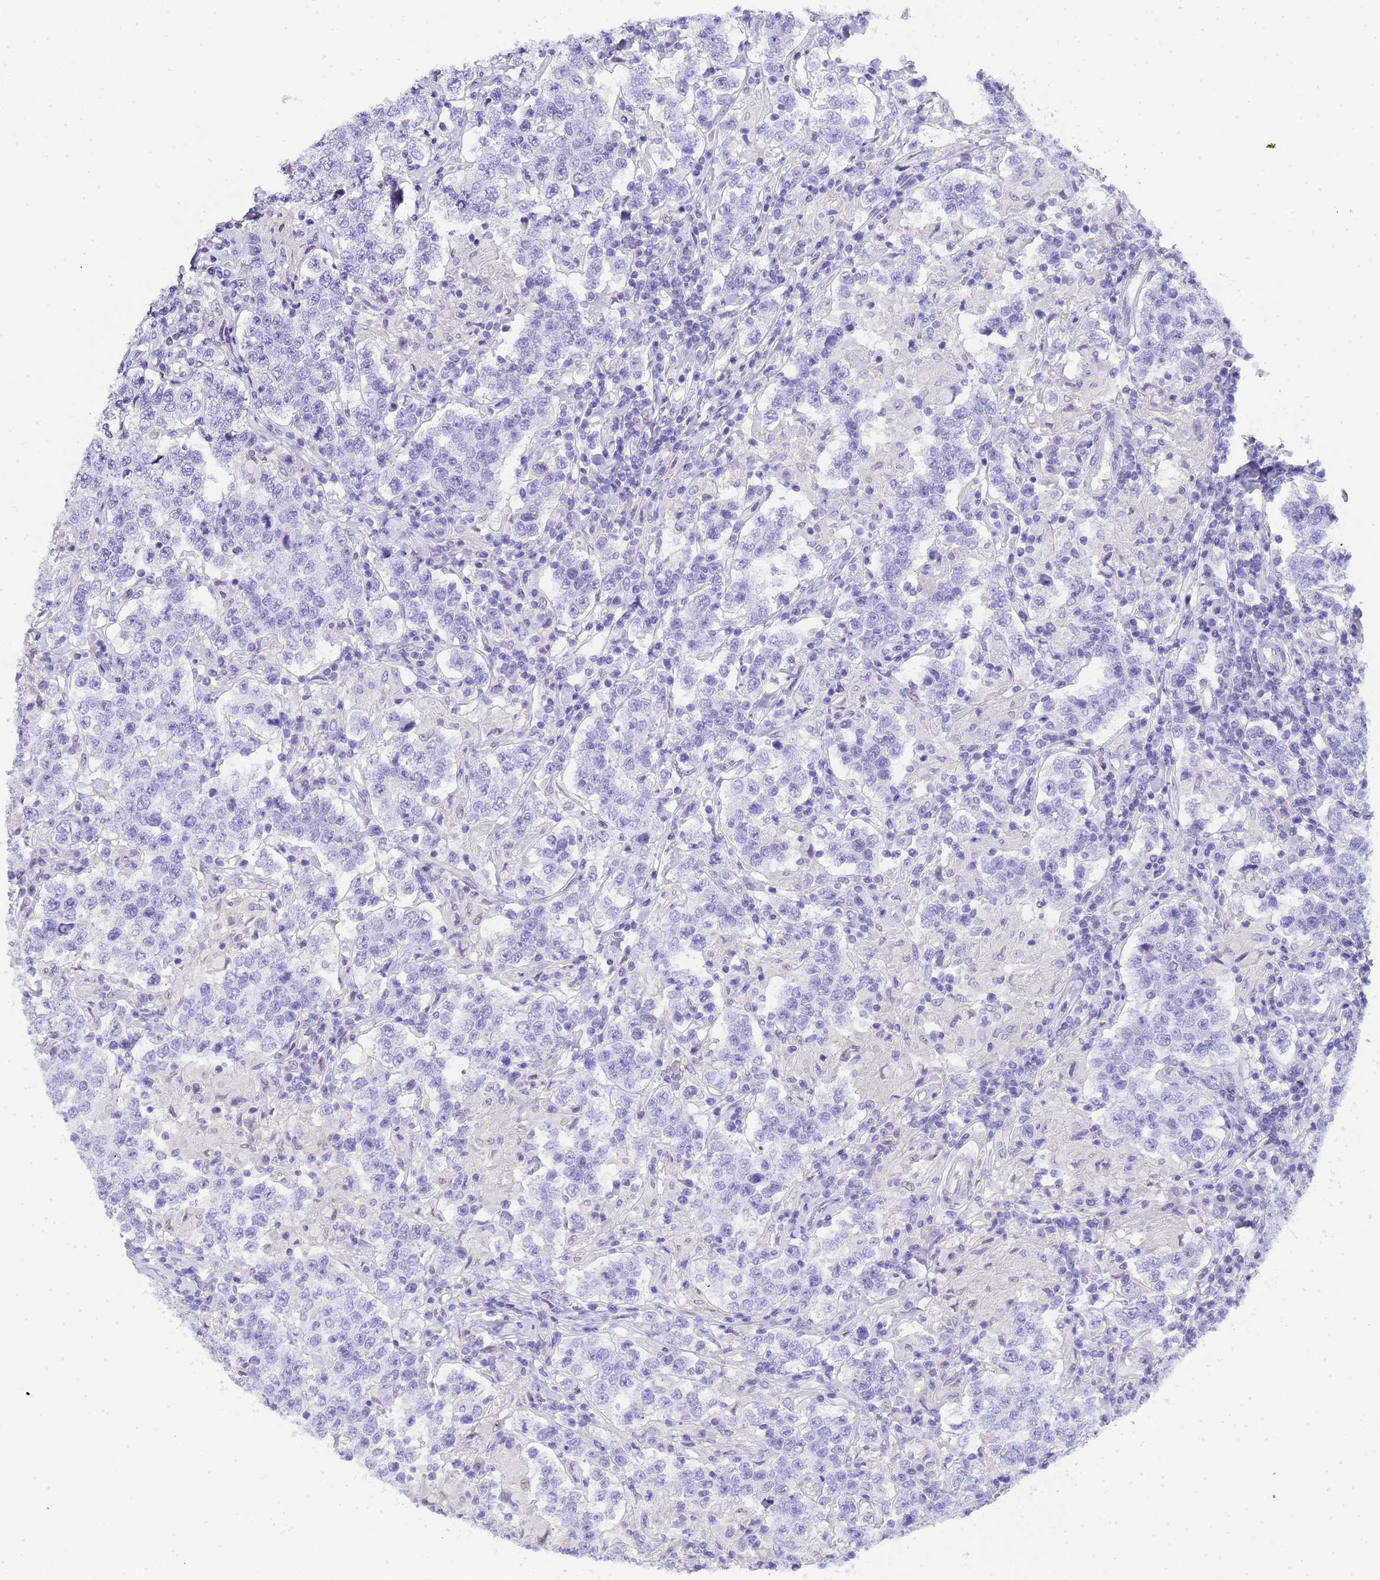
{"staining": {"intensity": "negative", "quantity": "none", "location": "none"}, "tissue": "testis cancer", "cell_type": "Tumor cells", "image_type": "cancer", "snomed": [{"axis": "morphology", "description": "Seminoma, NOS"}, {"axis": "morphology", "description": "Carcinoma, Embryonal, NOS"}, {"axis": "topography", "description": "Testis"}], "caption": "This is an immunohistochemistry (IHC) micrograph of seminoma (testis). There is no staining in tumor cells.", "gene": "CTRC", "patient": {"sex": "male", "age": 41}}